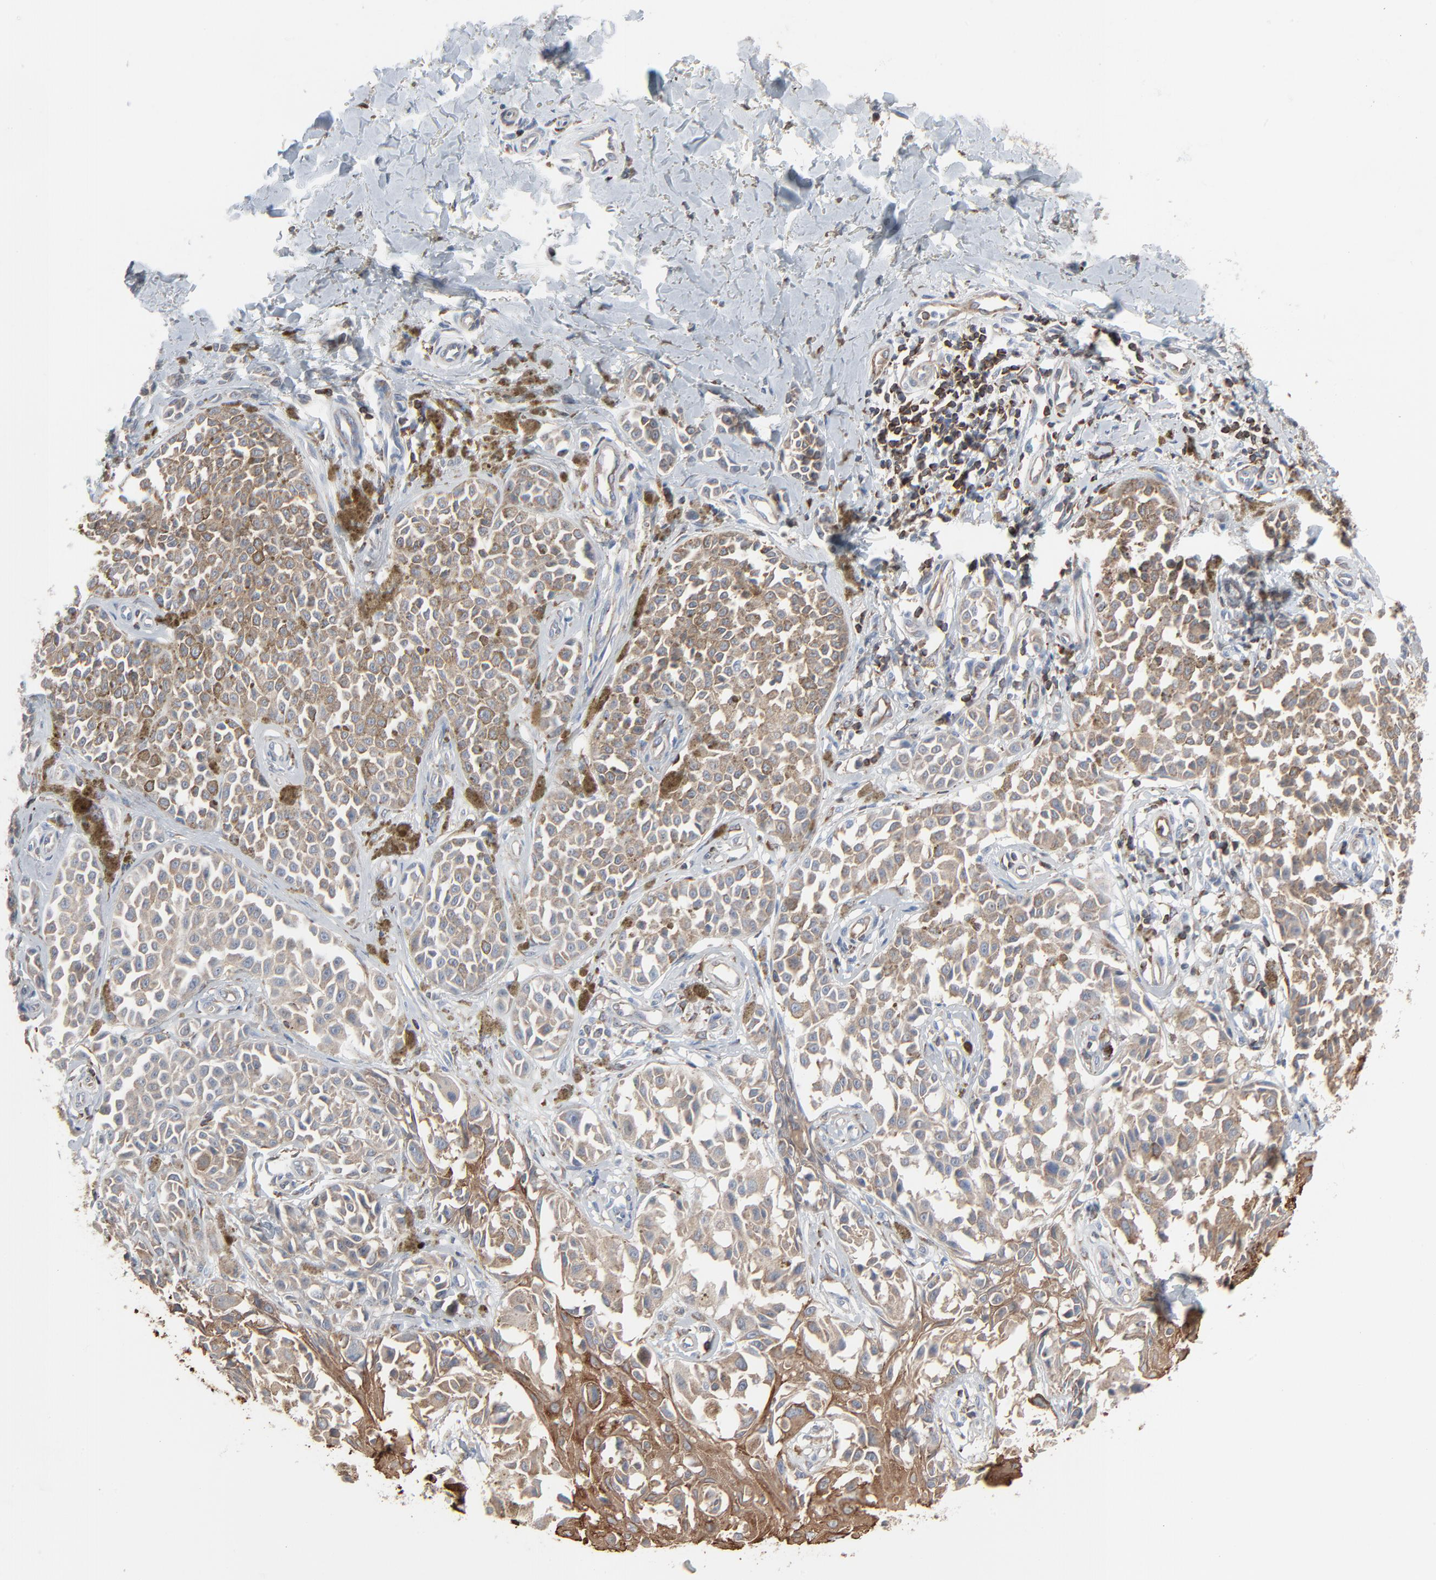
{"staining": {"intensity": "moderate", "quantity": ">75%", "location": "cytoplasmic/membranous"}, "tissue": "melanoma", "cell_type": "Tumor cells", "image_type": "cancer", "snomed": [{"axis": "morphology", "description": "Malignant melanoma, NOS"}, {"axis": "topography", "description": "Skin"}], "caption": "Melanoma stained for a protein (brown) reveals moderate cytoplasmic/membranous positive expression in about >75% of tumor cells.", "gene": "OPTN", "patient": {"sex": "female", "age": 38}}